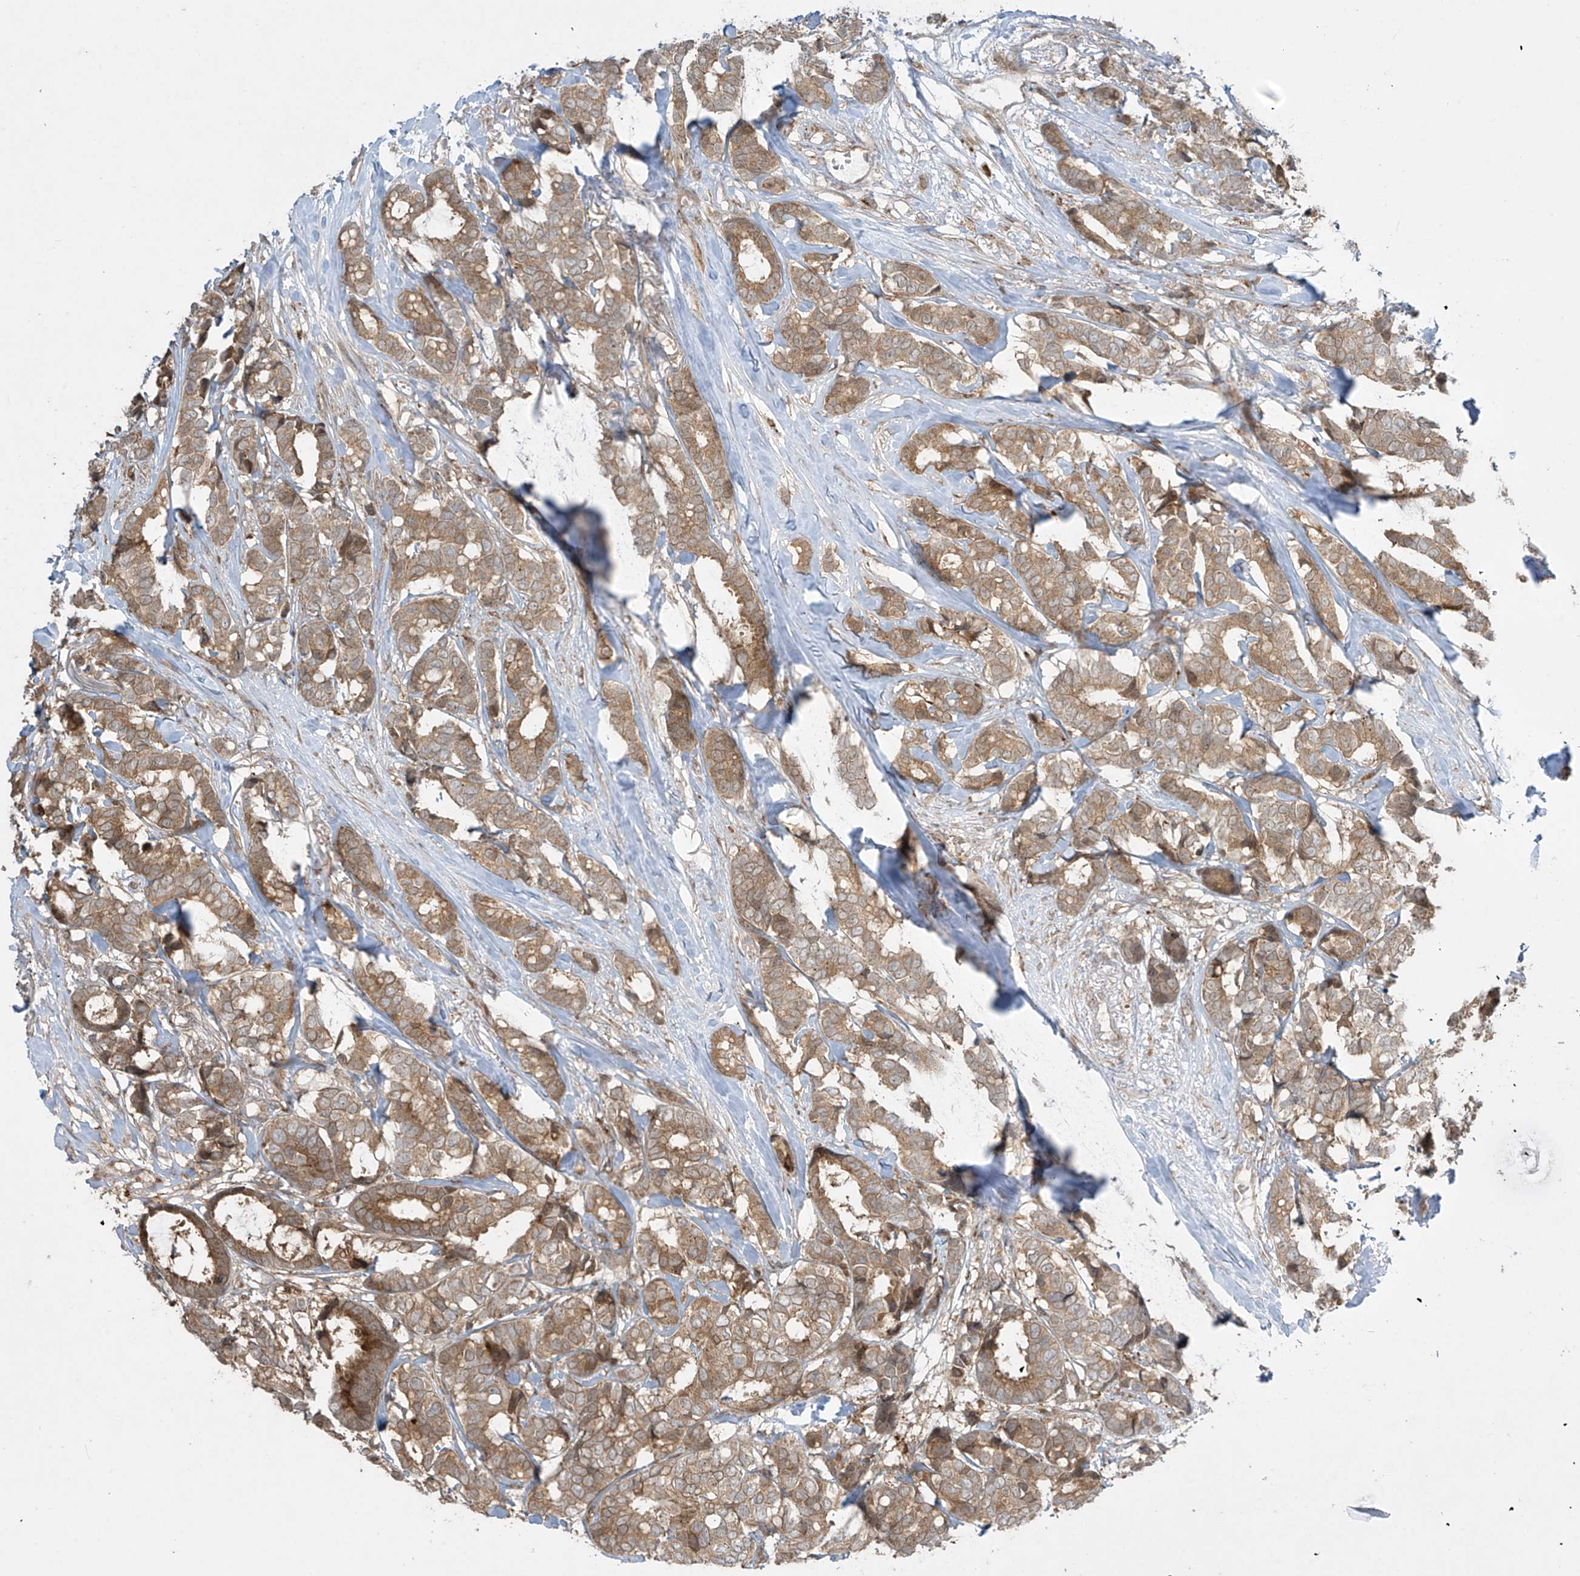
{"staining": {"intensity": "moderate", "quantity": ">75%", "location": "cytoplasmic/membranous"}, "tissue": "breast cancer", "cell_type": "Tumor cells", "image_type": "cancer", "snomed": [{"axis": "morphology", "description": "Duct carcinoma"}, {"axis": "topography", "description": "Breast"}], "caption": "Immunohistochemistry (DAB) staining of breast infiltrating ductal carcinoma shows moderate cytoplasmic/membranous protein staining in approximately >75% of tumor cells.", "gene": "PPAT", "patient": {"sex": "female", "age": 87}}